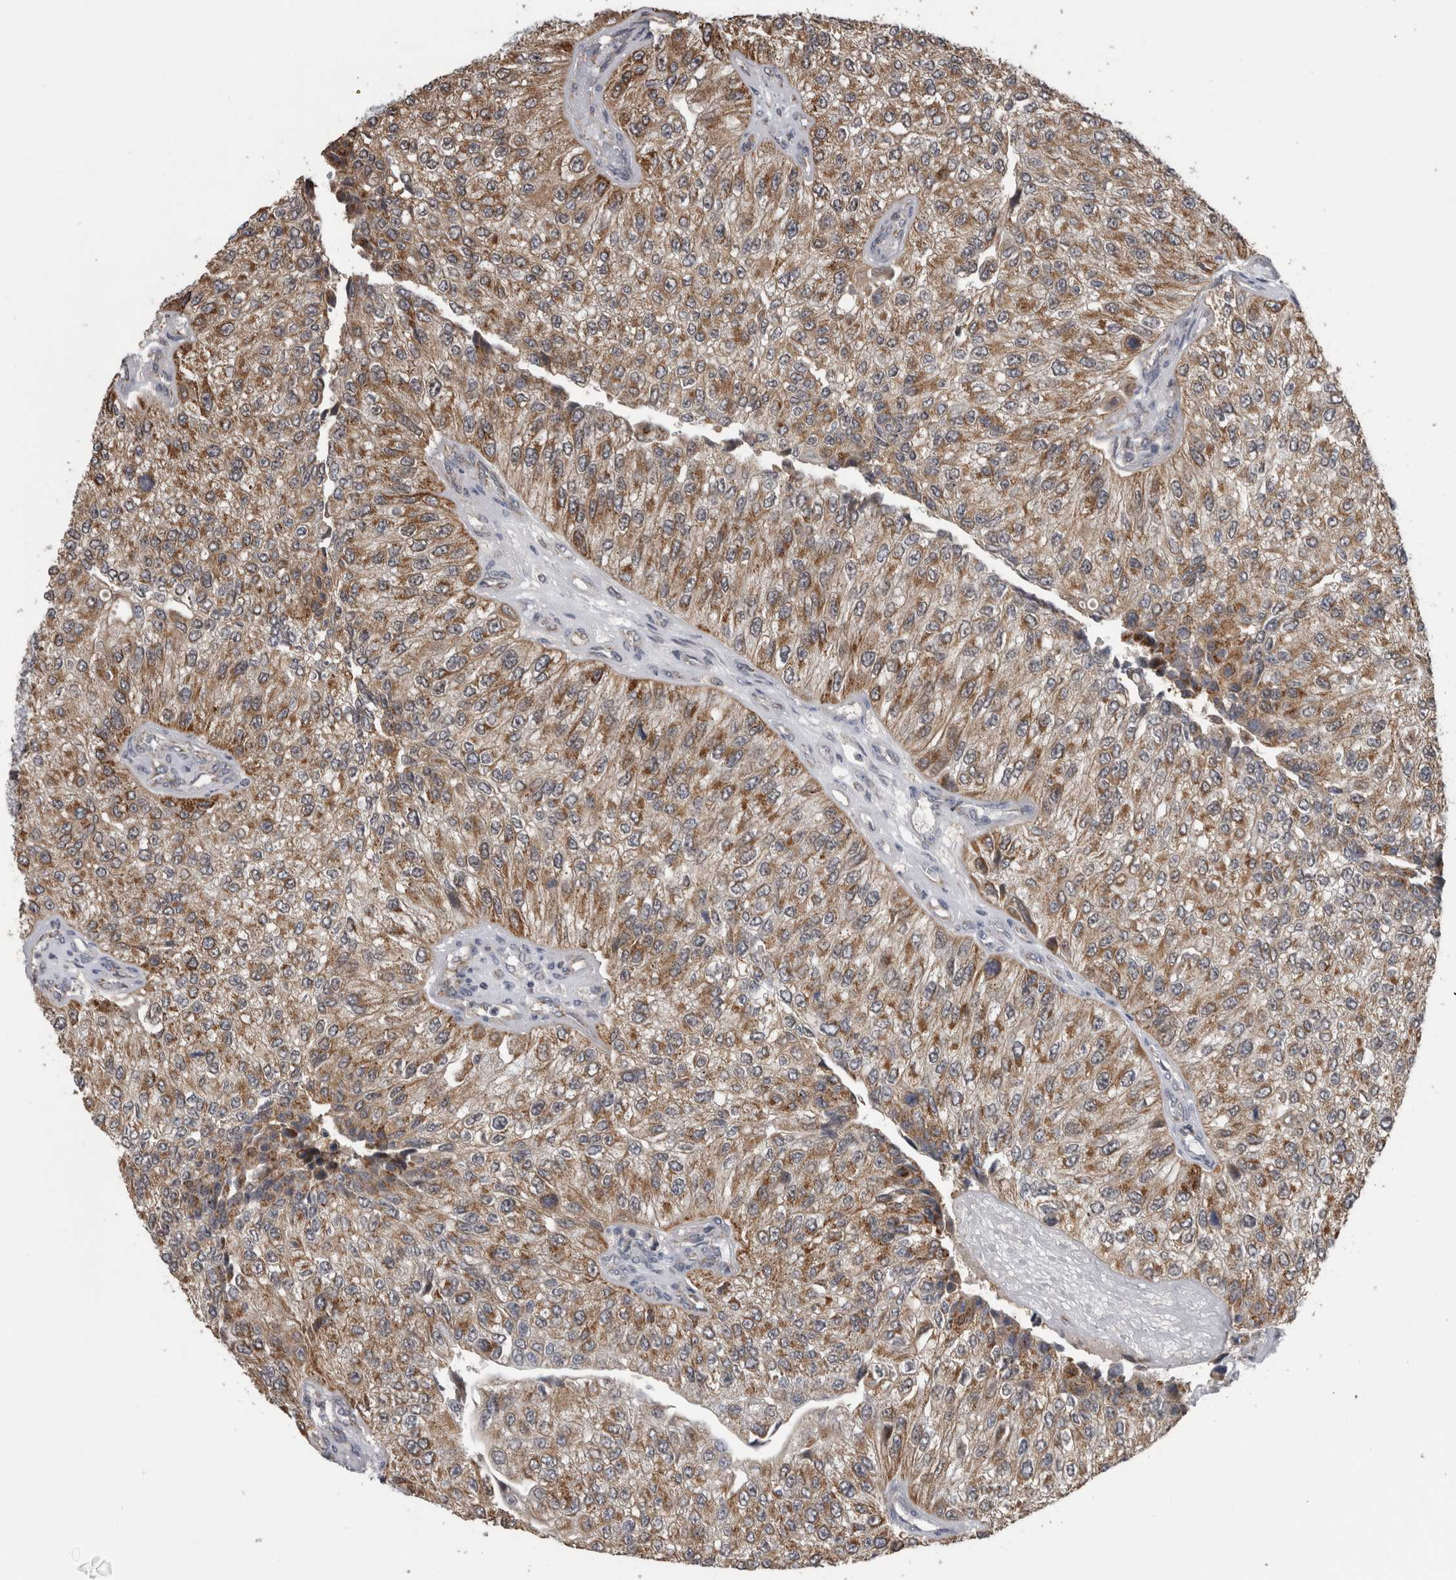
{"staining": {"intensity": "moderate", "quantity": ">75%", "location": "cytoplasmic/membranous"}, "tissue": "urothelial cancer", "cell_type": "Tumor cells", "image_type": "cancer", "snomed": [{"axis": "morphology", "description": "Urothelial carcinoma, High grade"}, {"axis": "topography", "description": "Kidney"}, {"axis": "topography", "description": "Urinary bladder"}], "caption": "IHC (DAB) staining of high-grade urothelial carcinoma exhibits moderate cytoplasmic/membranous protein staining in about >75% of tumor cells.", "gene": "OR2K2", "patient": {"sex": "male", "age": 77}}